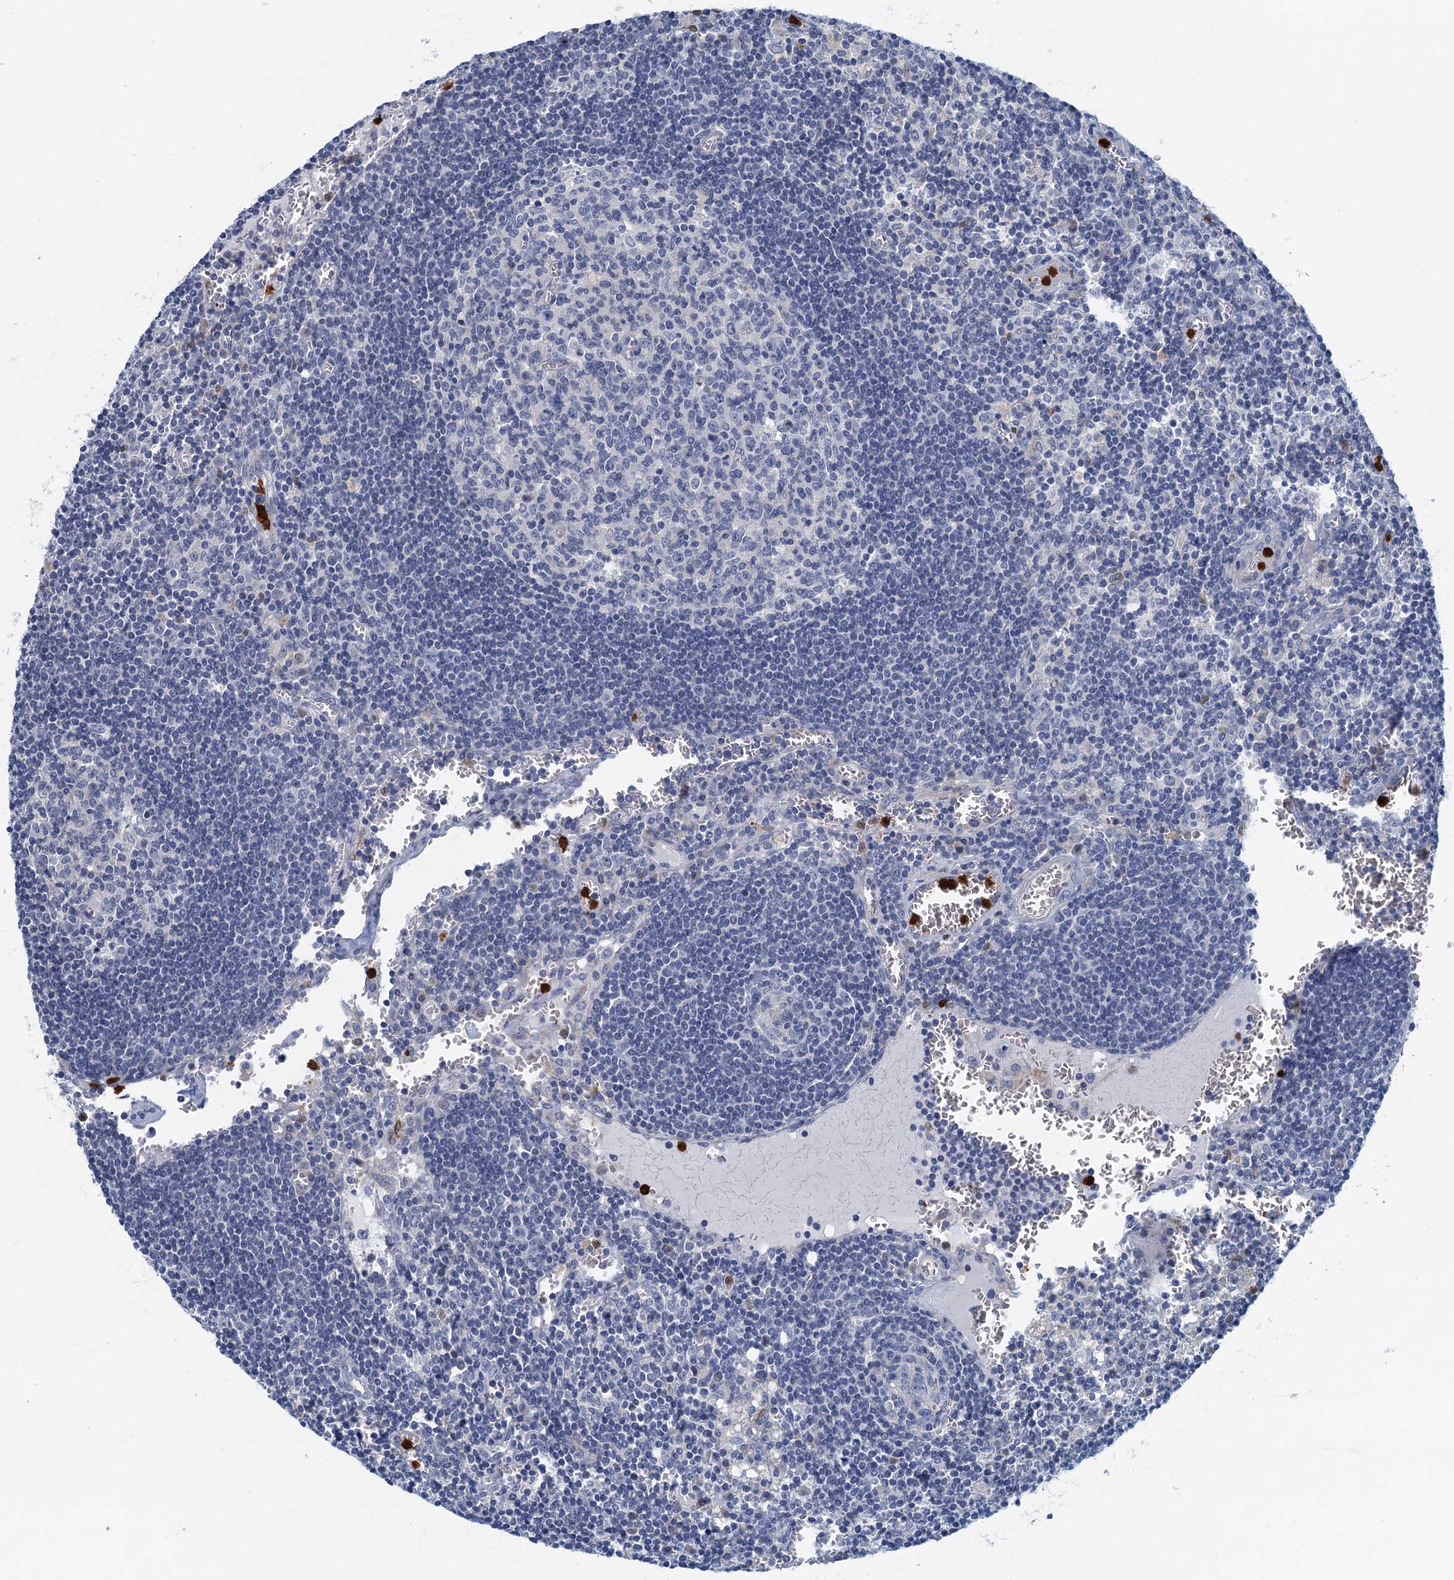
{"staining": {"intensity": "negative", "quantity": "none", "location": "none"}, "tissue": "lymph node", "cell_type": "Germinal center cells", "image_type": "normal", "snomed": [{"axis": "morphology", "description": "Normal tissue, NOS"}, {"axis": "topography", "description": "Lymph node"}], "caption": "Image shows no protein expression in germinal center cells of benign lymph node.", "gene": "ANKDD1A", "patient": {"sex": "female", "age": 73}}